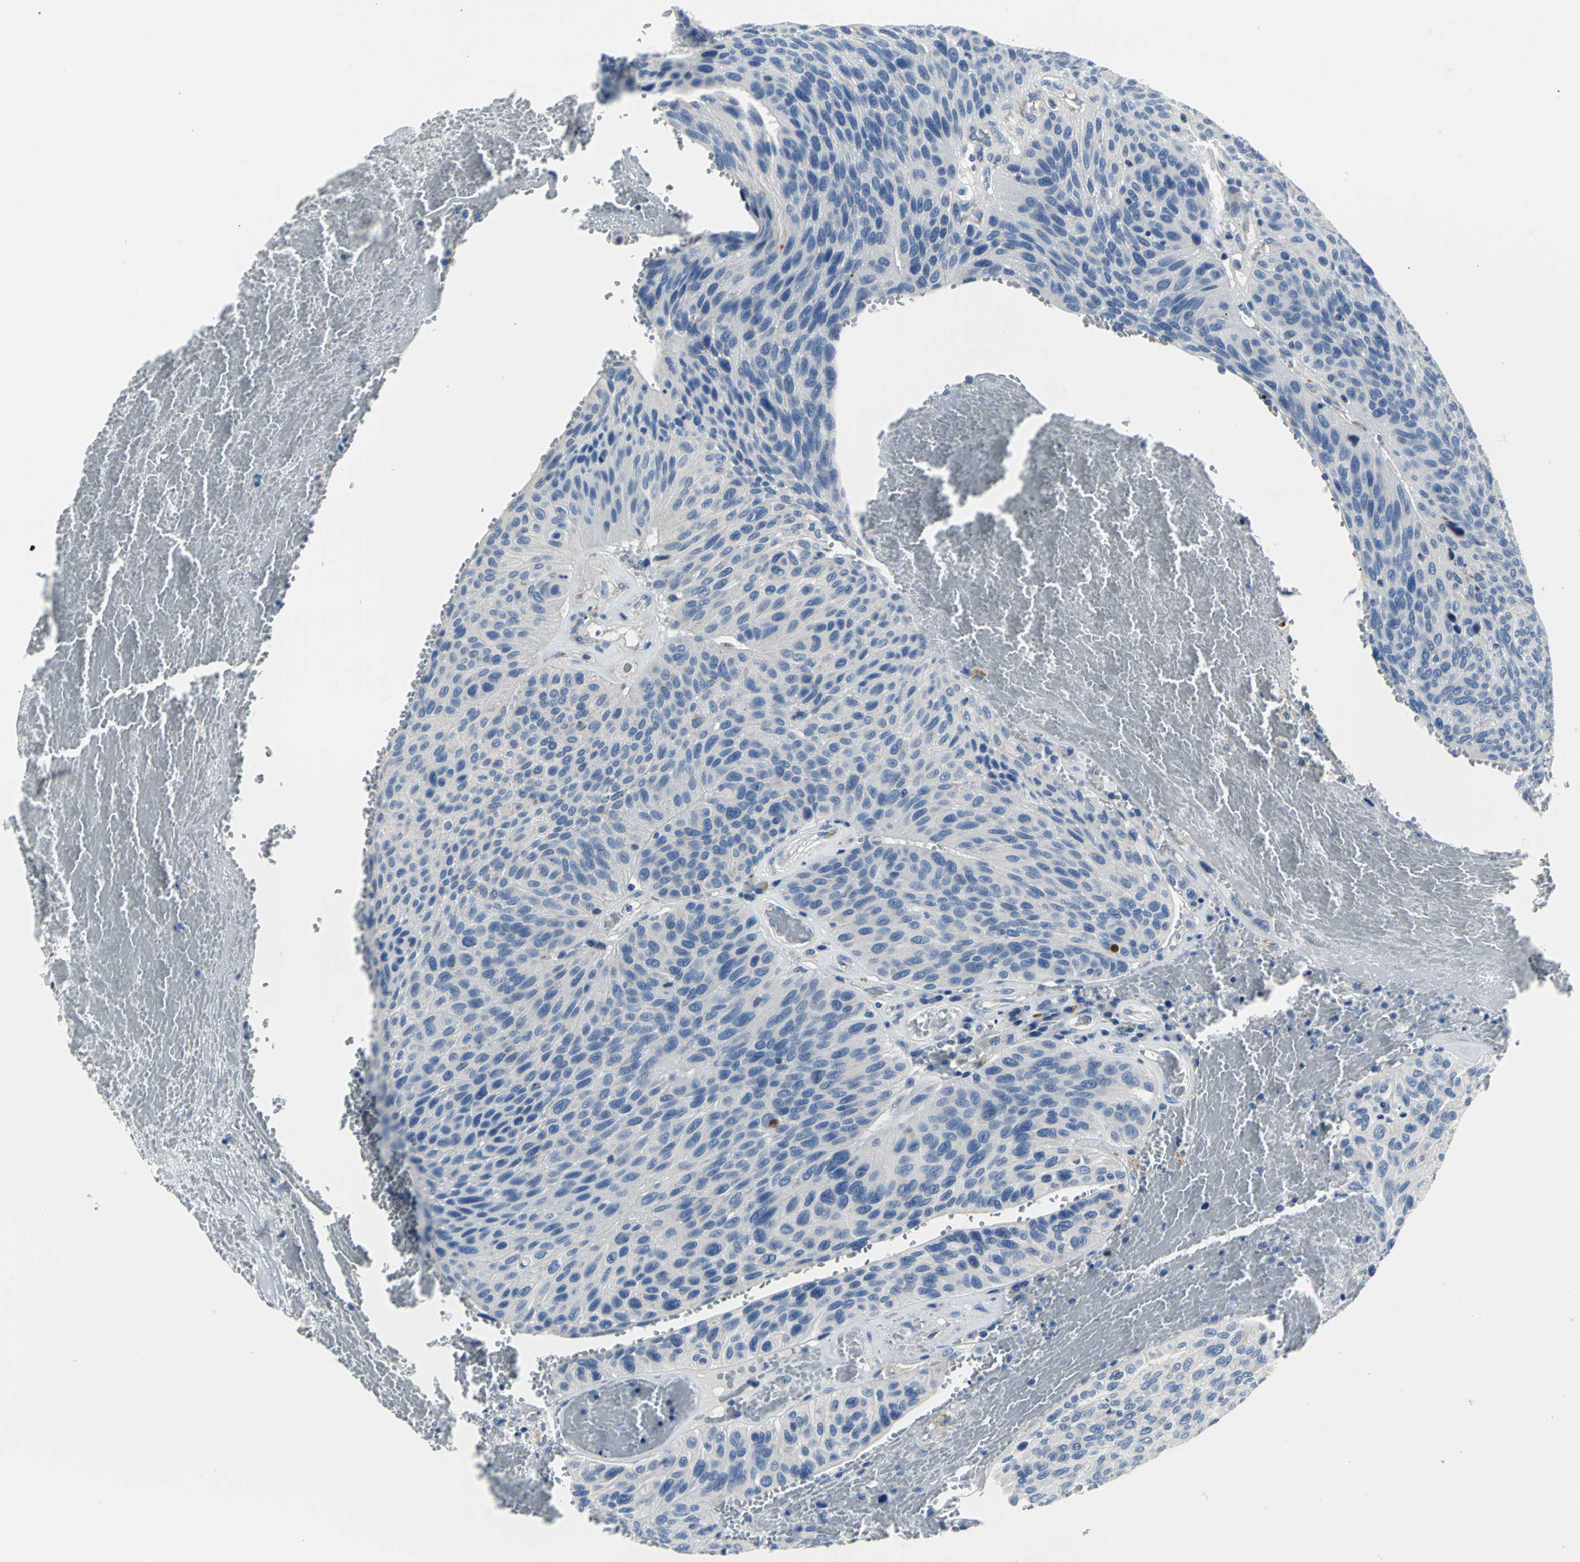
{"staining": {"intensity": "negative", "quantity": "none", "location": "none"}, "tissue": "urothelial cancer", "cell_type": "Tumor cells", "image_type": "cancer", "snomed": [{"axis": "morphology", "description": "Urothelial carcinoma, High grade"}, {"axis": "topography", "description": "Urinary bladder"}], "caption": "An immunohistochemistry (IHC) photomicrograph of urothelial cancer is shown. There is no staining in tumor cells of urothelial cancer. (Brightfield microscopy of DAB (3,3'-diaminobenzidine) immunohistochemistry (IHC) at high magnification).", "gene": "IFI6", "patient": {"sex": "male", "age": 66}}